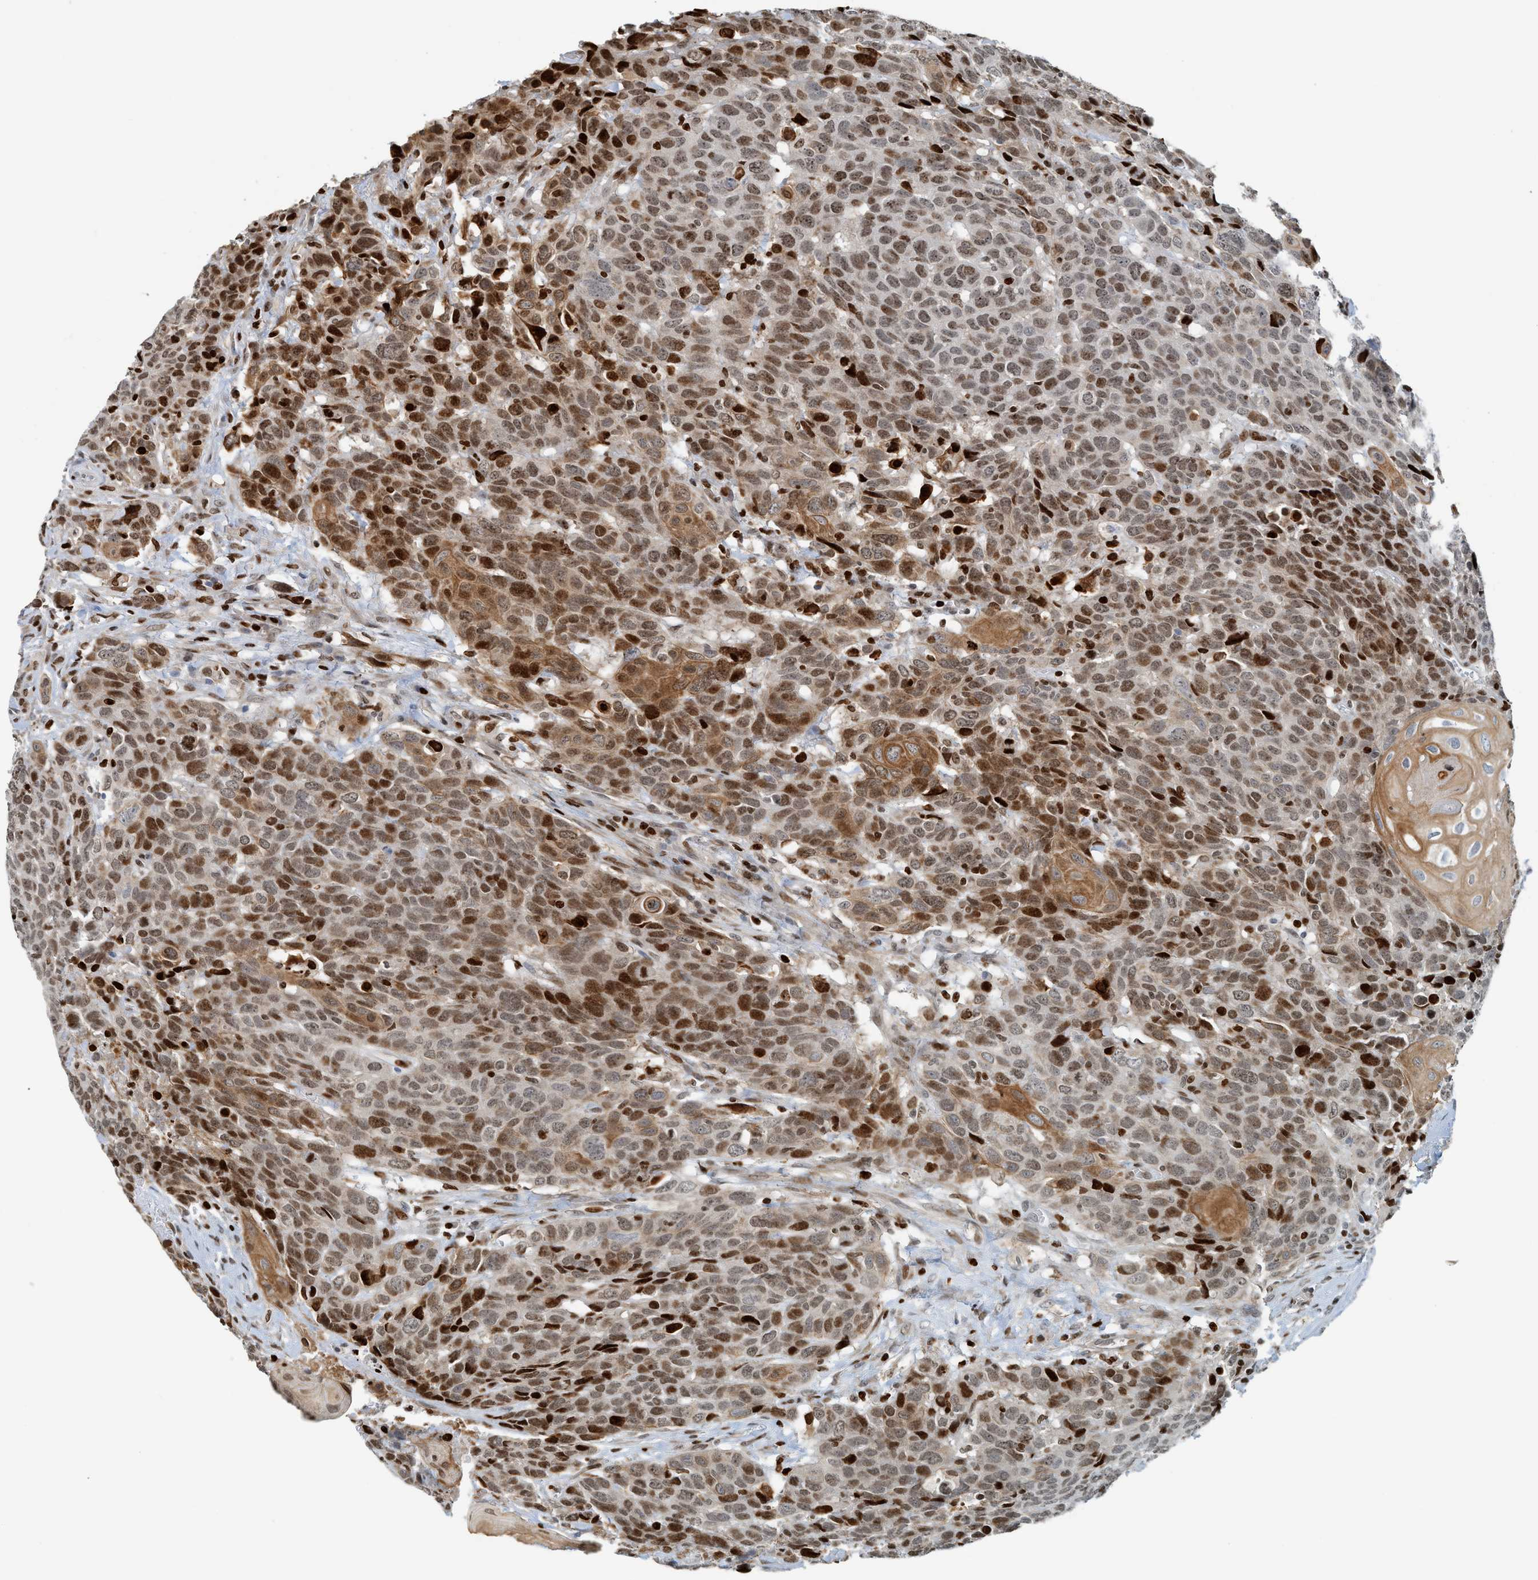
{"staining": {"intensity": "moderate", "quantity": ">75%", "location": "cytoplasmic/membranous,nuclear"}, "tissue": "head and neck cancer", "cell_type": "Tumor cells", "image_type": "cancer", "snomed": [{"axis": "morphology", "description": "Squamous cell carcinoma, NOS"}, {"axis": "topography", "description": "Head-Neck"}], "caption": "About >75% of tumor cells in head and neck cancer (squamous cell carcinoma) exhibit moderate cytoplasmic/membranous and nuclear protein staining as visualized by brown immunohistochemical staining.", "gene": "SH3D19", "patient": {"sex": "male", "age": 66}}